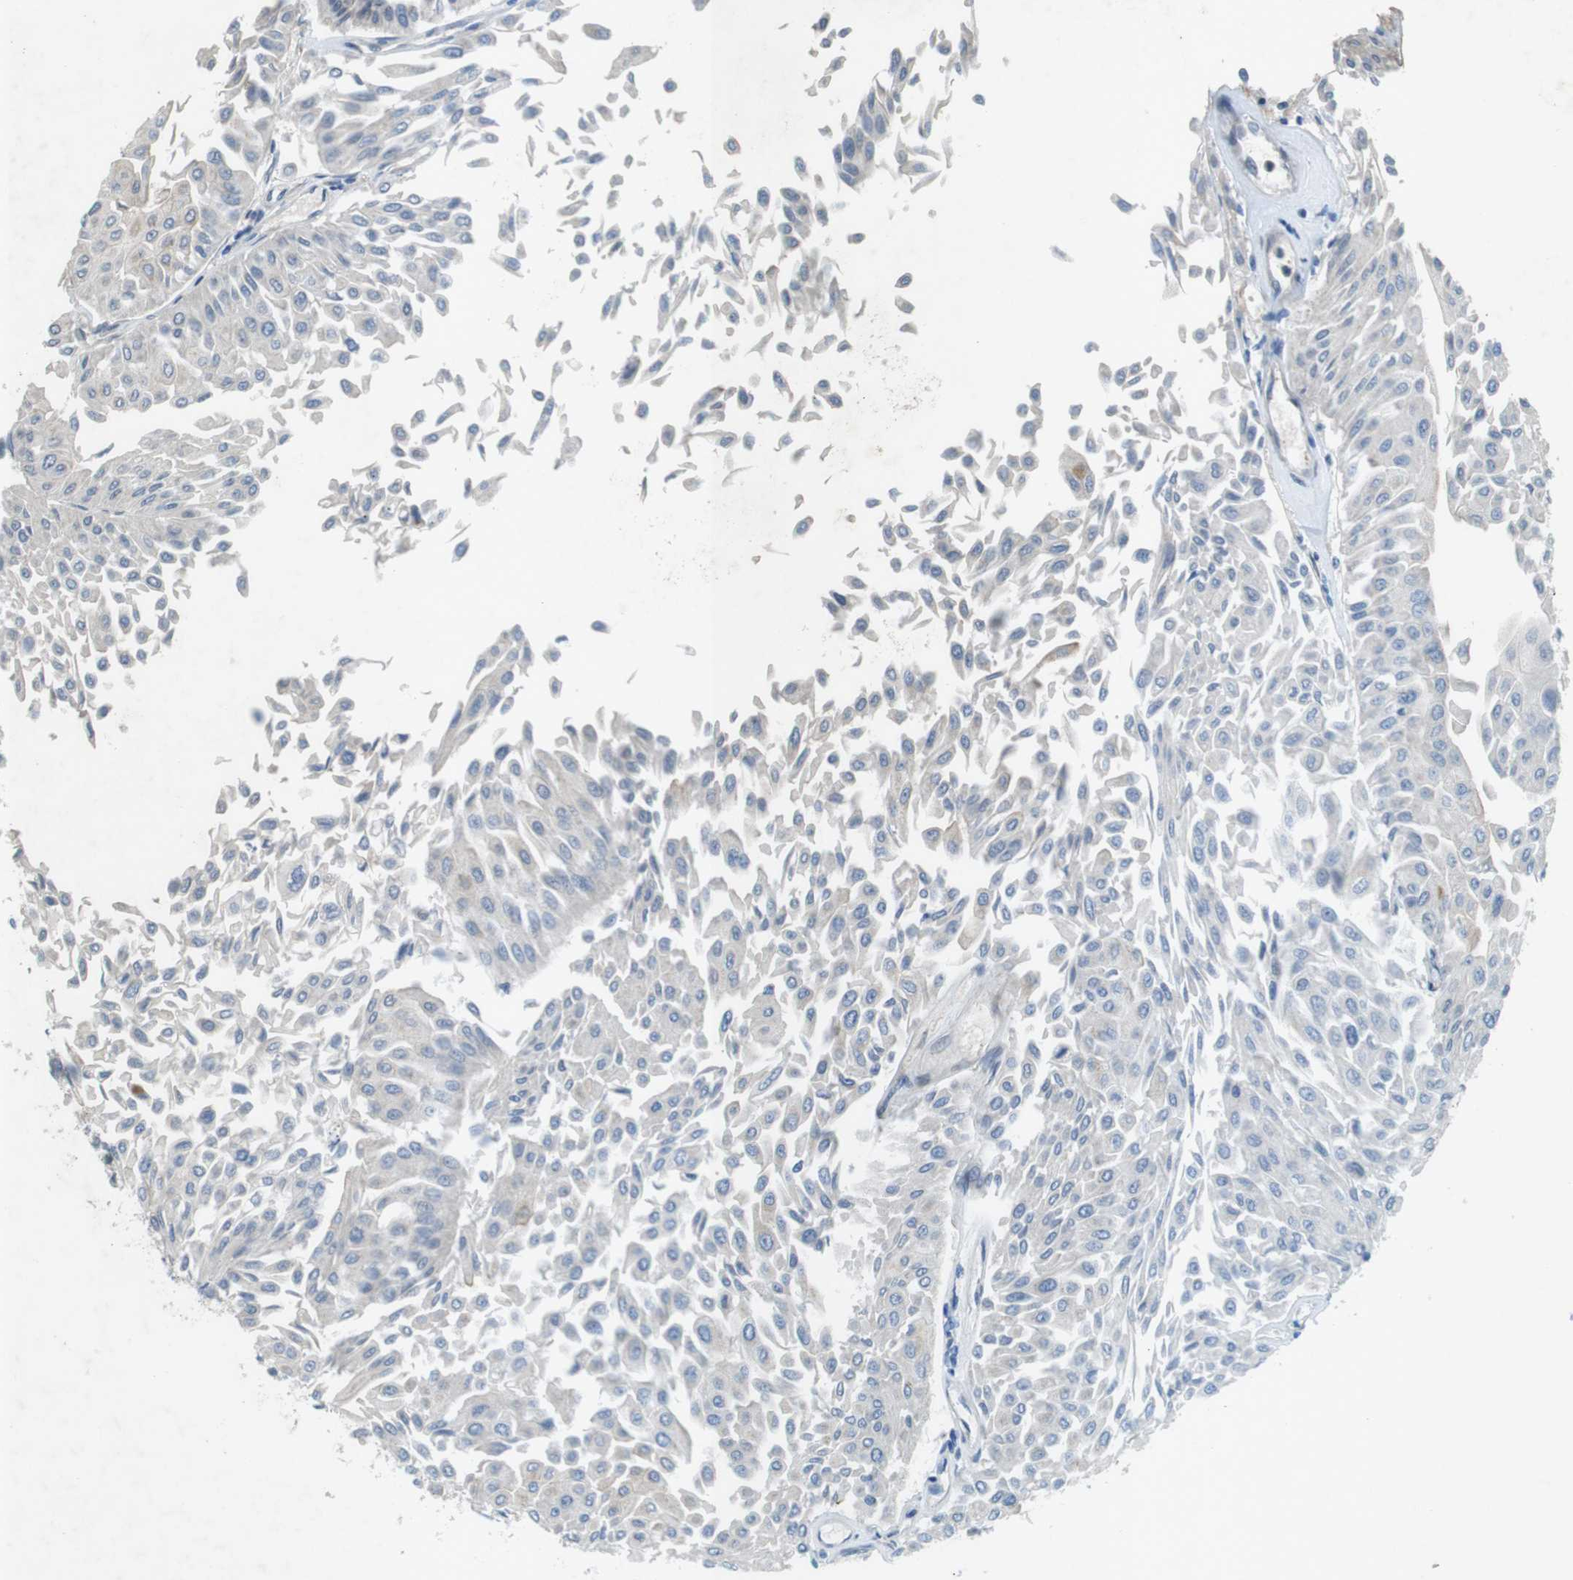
{"staining": {"intensity": "negative", "quantity": "none", "location": "none"}, "tissue": "urothelial cancer", "cell_type": "Tumor cells", "image_type": "cancer", "snomed": [{"axis": "morphology", "description": "Urothelial carcinoma, Low grade"}, {"axis": "topography", "description": "Urinary bladder"}], "caption": "Low-grade urothelial carcinoma stained for a protein using immunohistochemistry reveals no staining tumor cells.", "gene": "TYW1", "patient": {"sex": "male", "age": 67}}